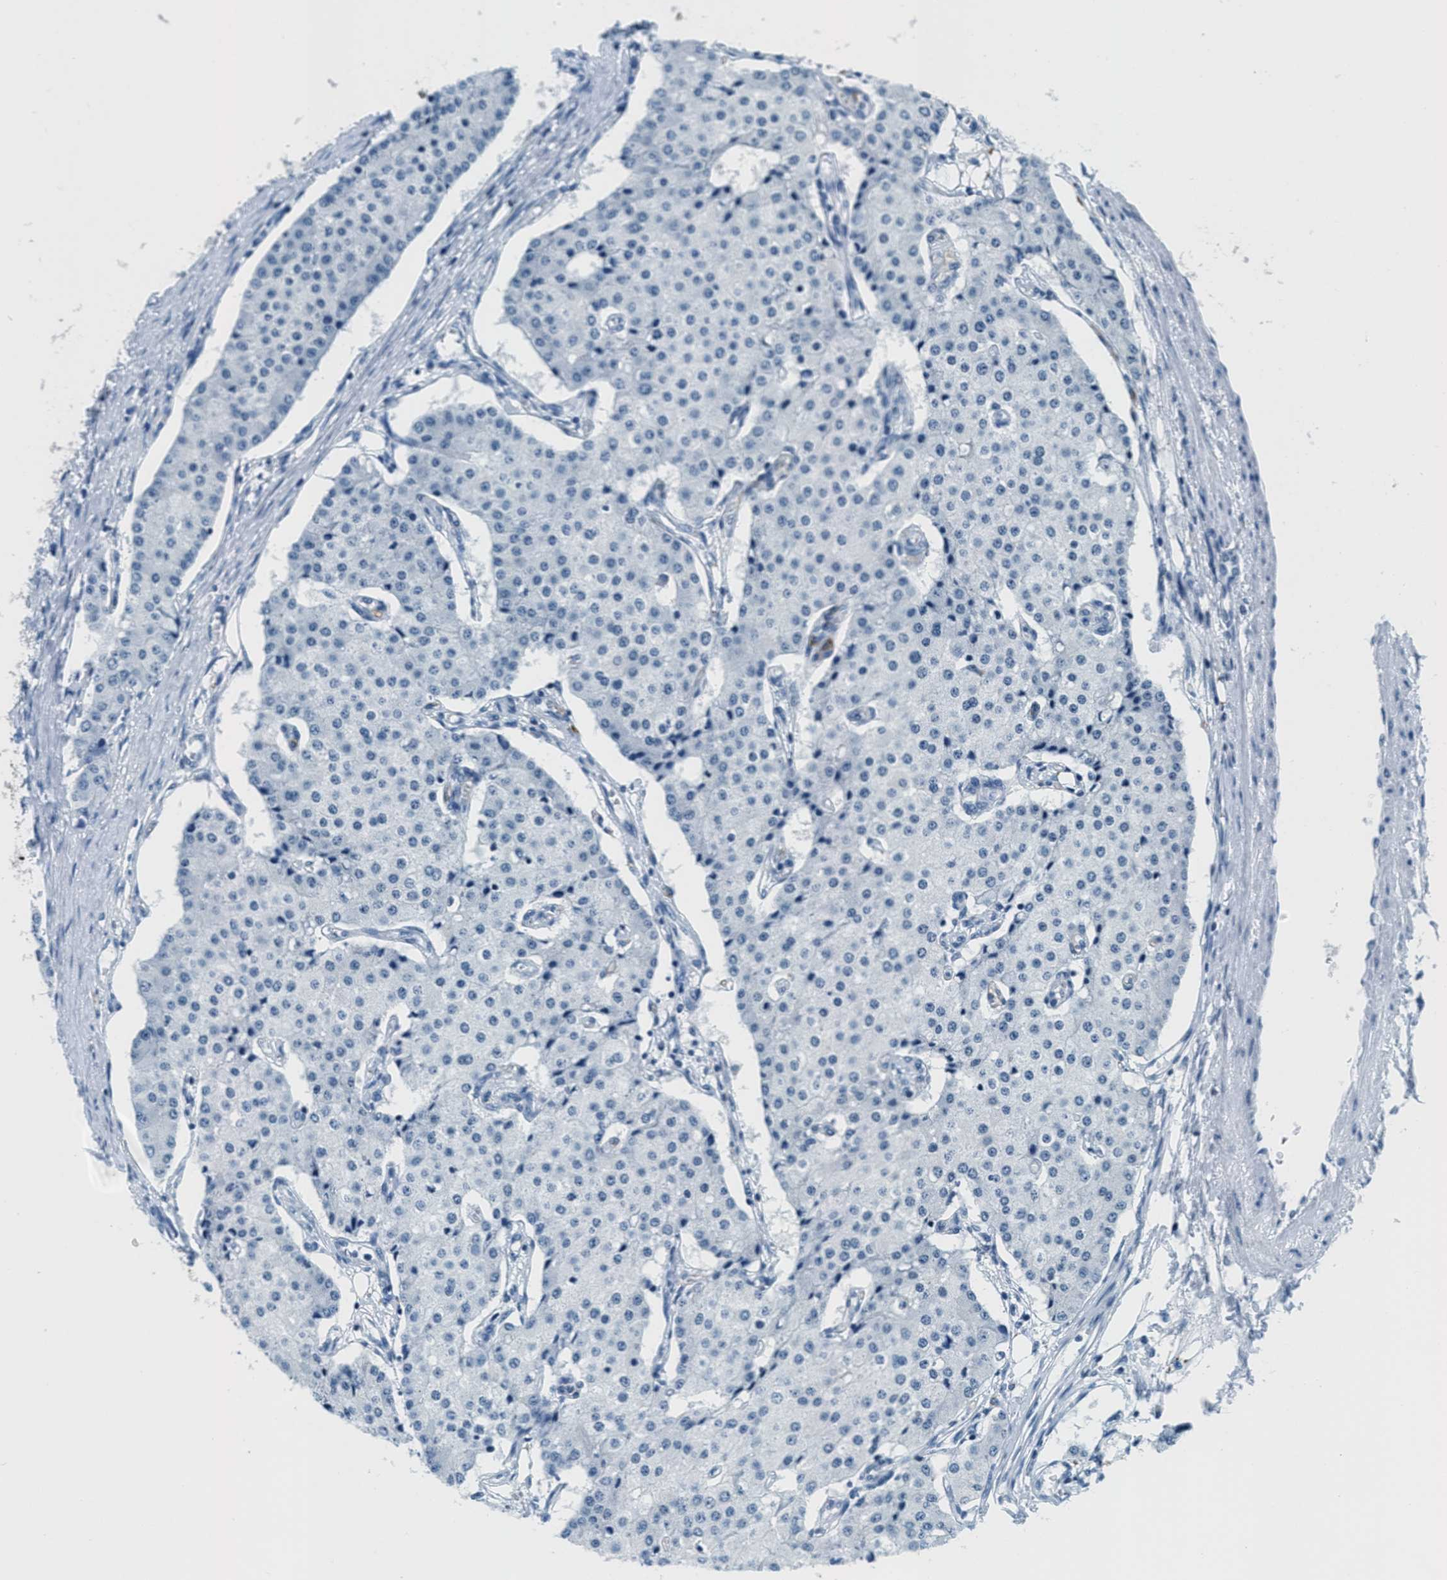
{"staining": {"intensity": "negative", "quantity": "none", "location": "none"}, "tissue": "carcinoid", "cell_type": "Tumor cells", "image_type": "cancer", "snomed": [{"axis": "morphology", "description": "Carcinoid, malignant, NOS"}, {"axis": "topography", "description": "Colon"}], "caption": "DAB immunohistochemical staining of carcinoid reveals no significant expression in tumor cells. Nuclei are stained in blue.", "gene": "CA4", "patient": {"sex": "female", "age": 52}}